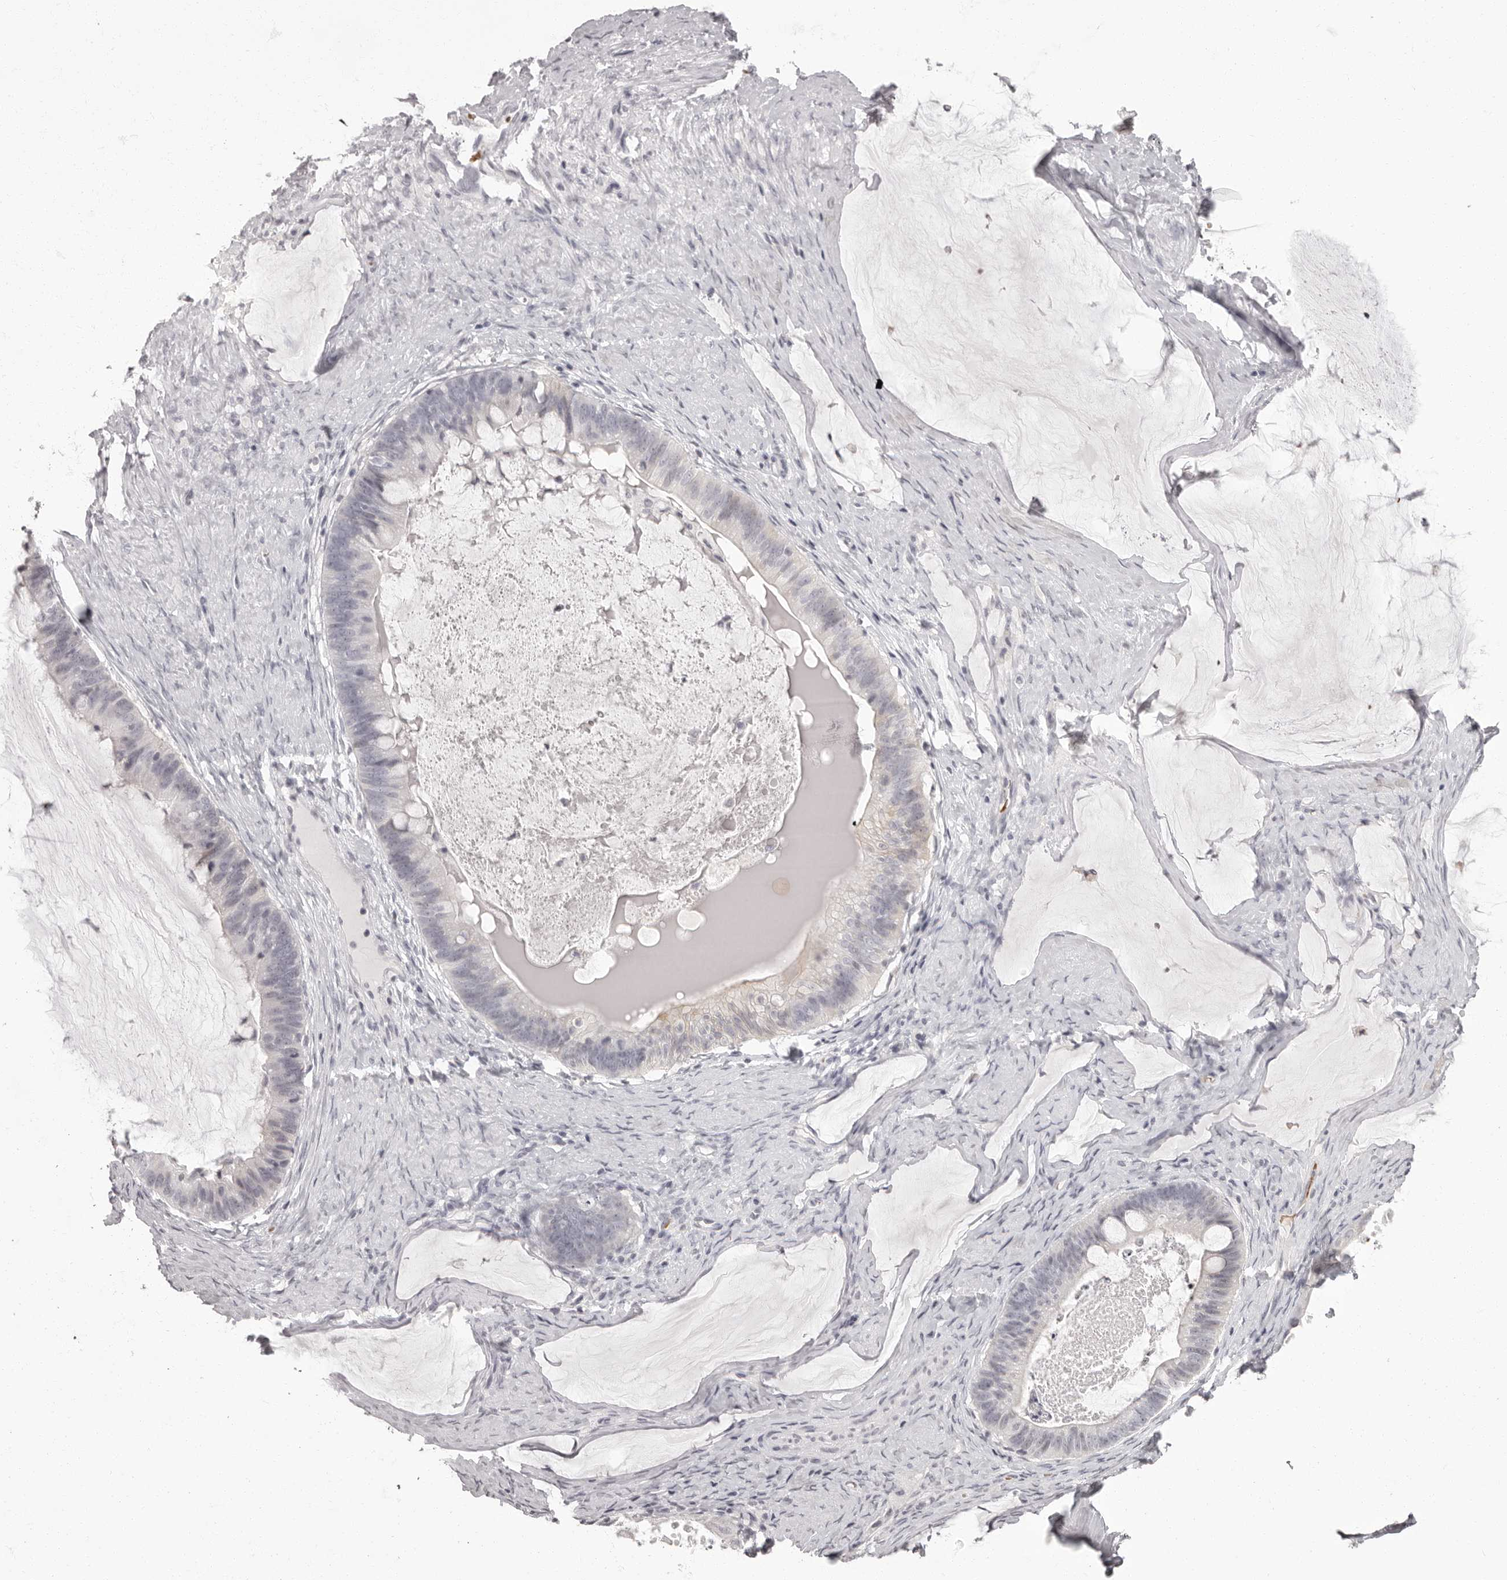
{"staining": {"intensity": "negative", "quantity": "none", "location": "none"}, "tissue": "ovarian cancer", "cell_type": "Tumor cells", "image_type": "cancer", "snomed": [{"axis": "morphology", "description": "Cystadenocarcinoma, mucinous, NOS"}, {"axis": "topography", "description": "Ovary"}], "caption": "Tumor cells show no significant positivity in ovarian cancer.", "gene": "C8orf74", "patient": {"sex": "female", "age": 61}}